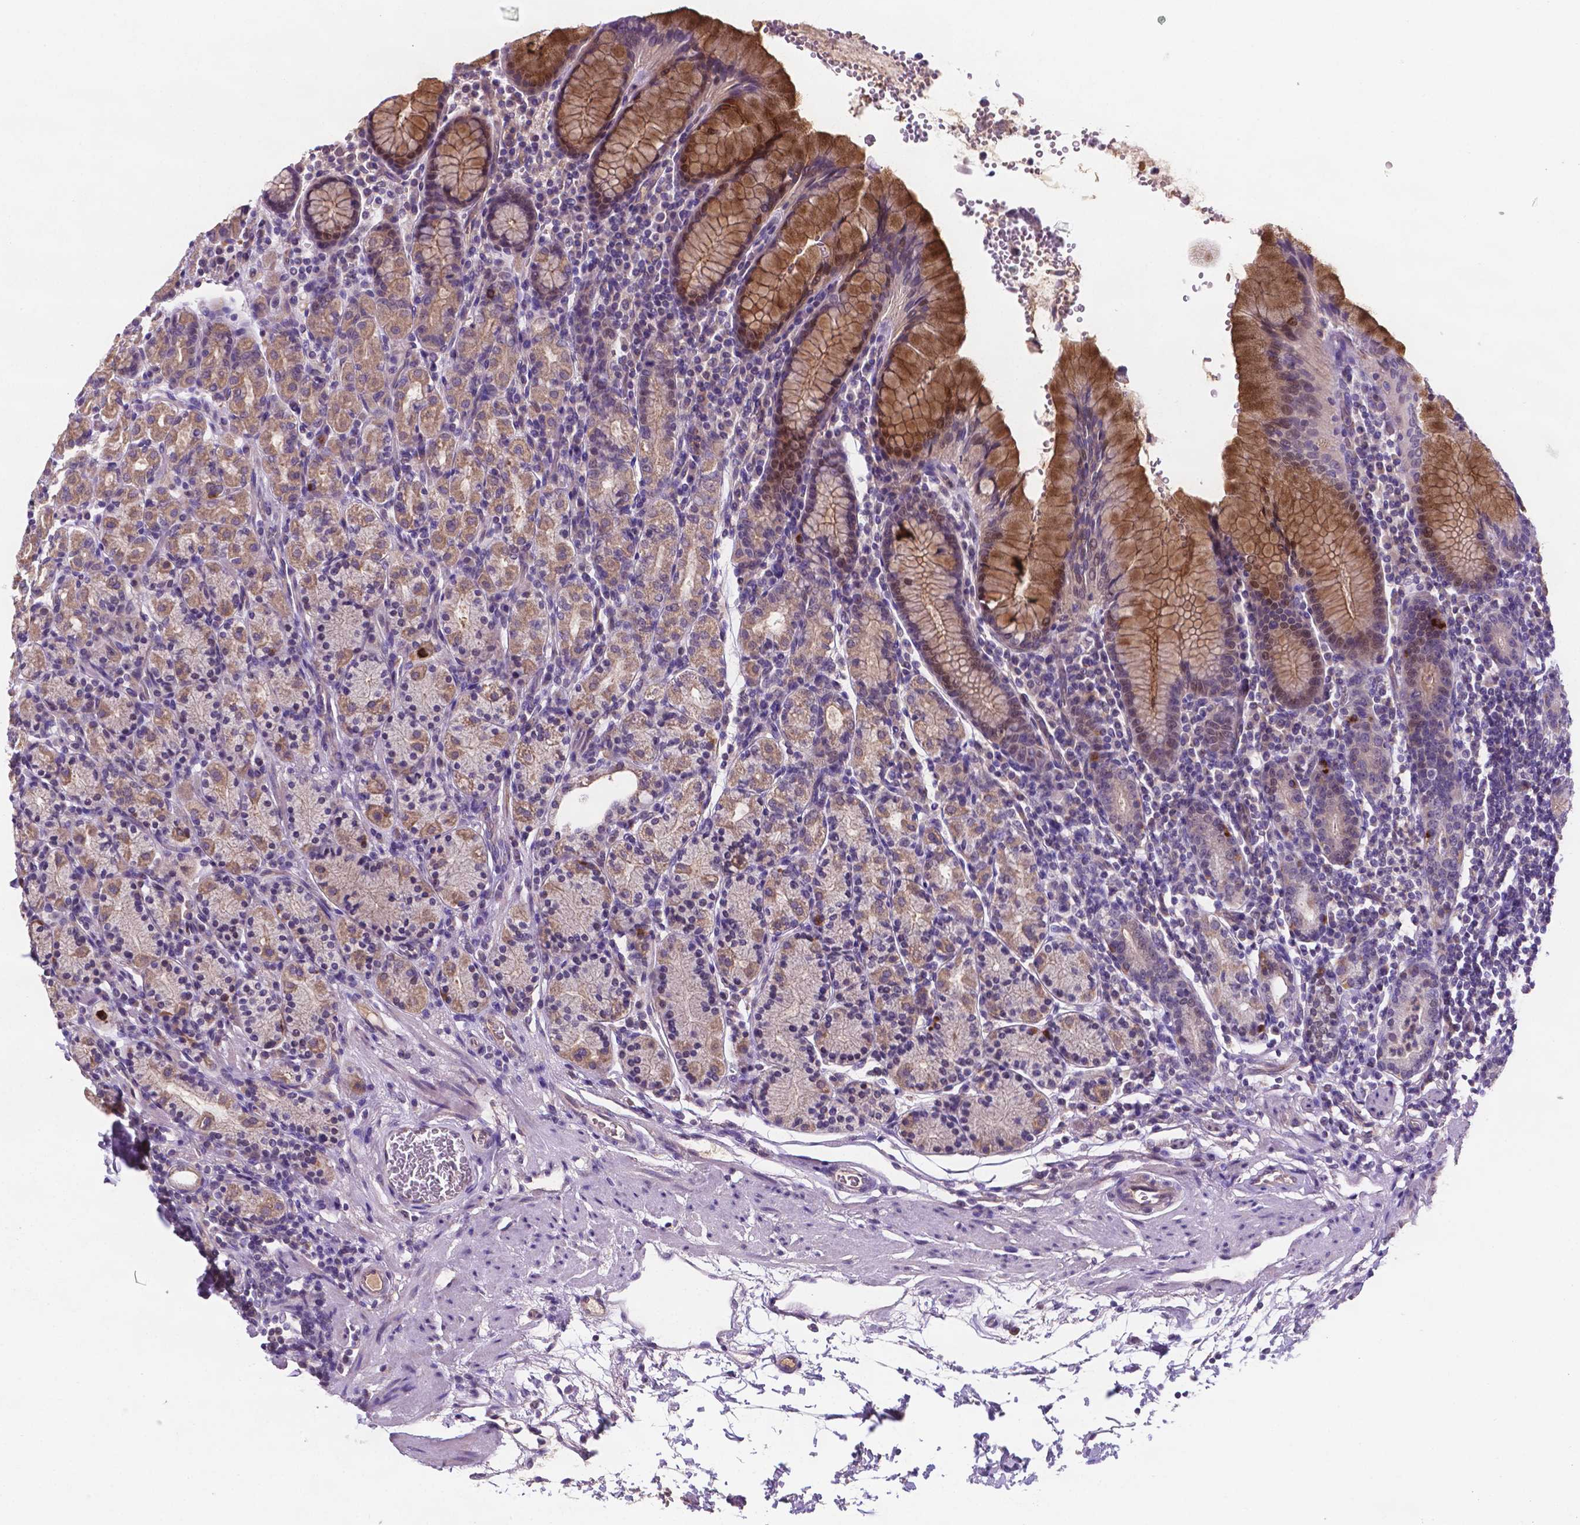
{"staining": {"intensity": "moderate", "quantity": "25%-75%", "location": "cytoplasmic/membranous"}, "tissue": "stomach", "cell_type": "Glandular cells", "image_type": "normal", "snomed": [{"axis": "morphology", "description": "Normal tissue, NOS"}, {"axis": "topography", "description": "Stomach, upper"}, {"axis": "topography", "description": "Stomach"}], "caption": "Brown immunohistochemical staining in unremarkable human stomach exhibits moderate cytoplasmic/membranous expression in about 25%-75% of glandular cells. The protein of interest is shown in brown color, while the nuclei are stained blue.", "gene": "TM4SF20", "patient": {"sex": "male", "age": 62}}